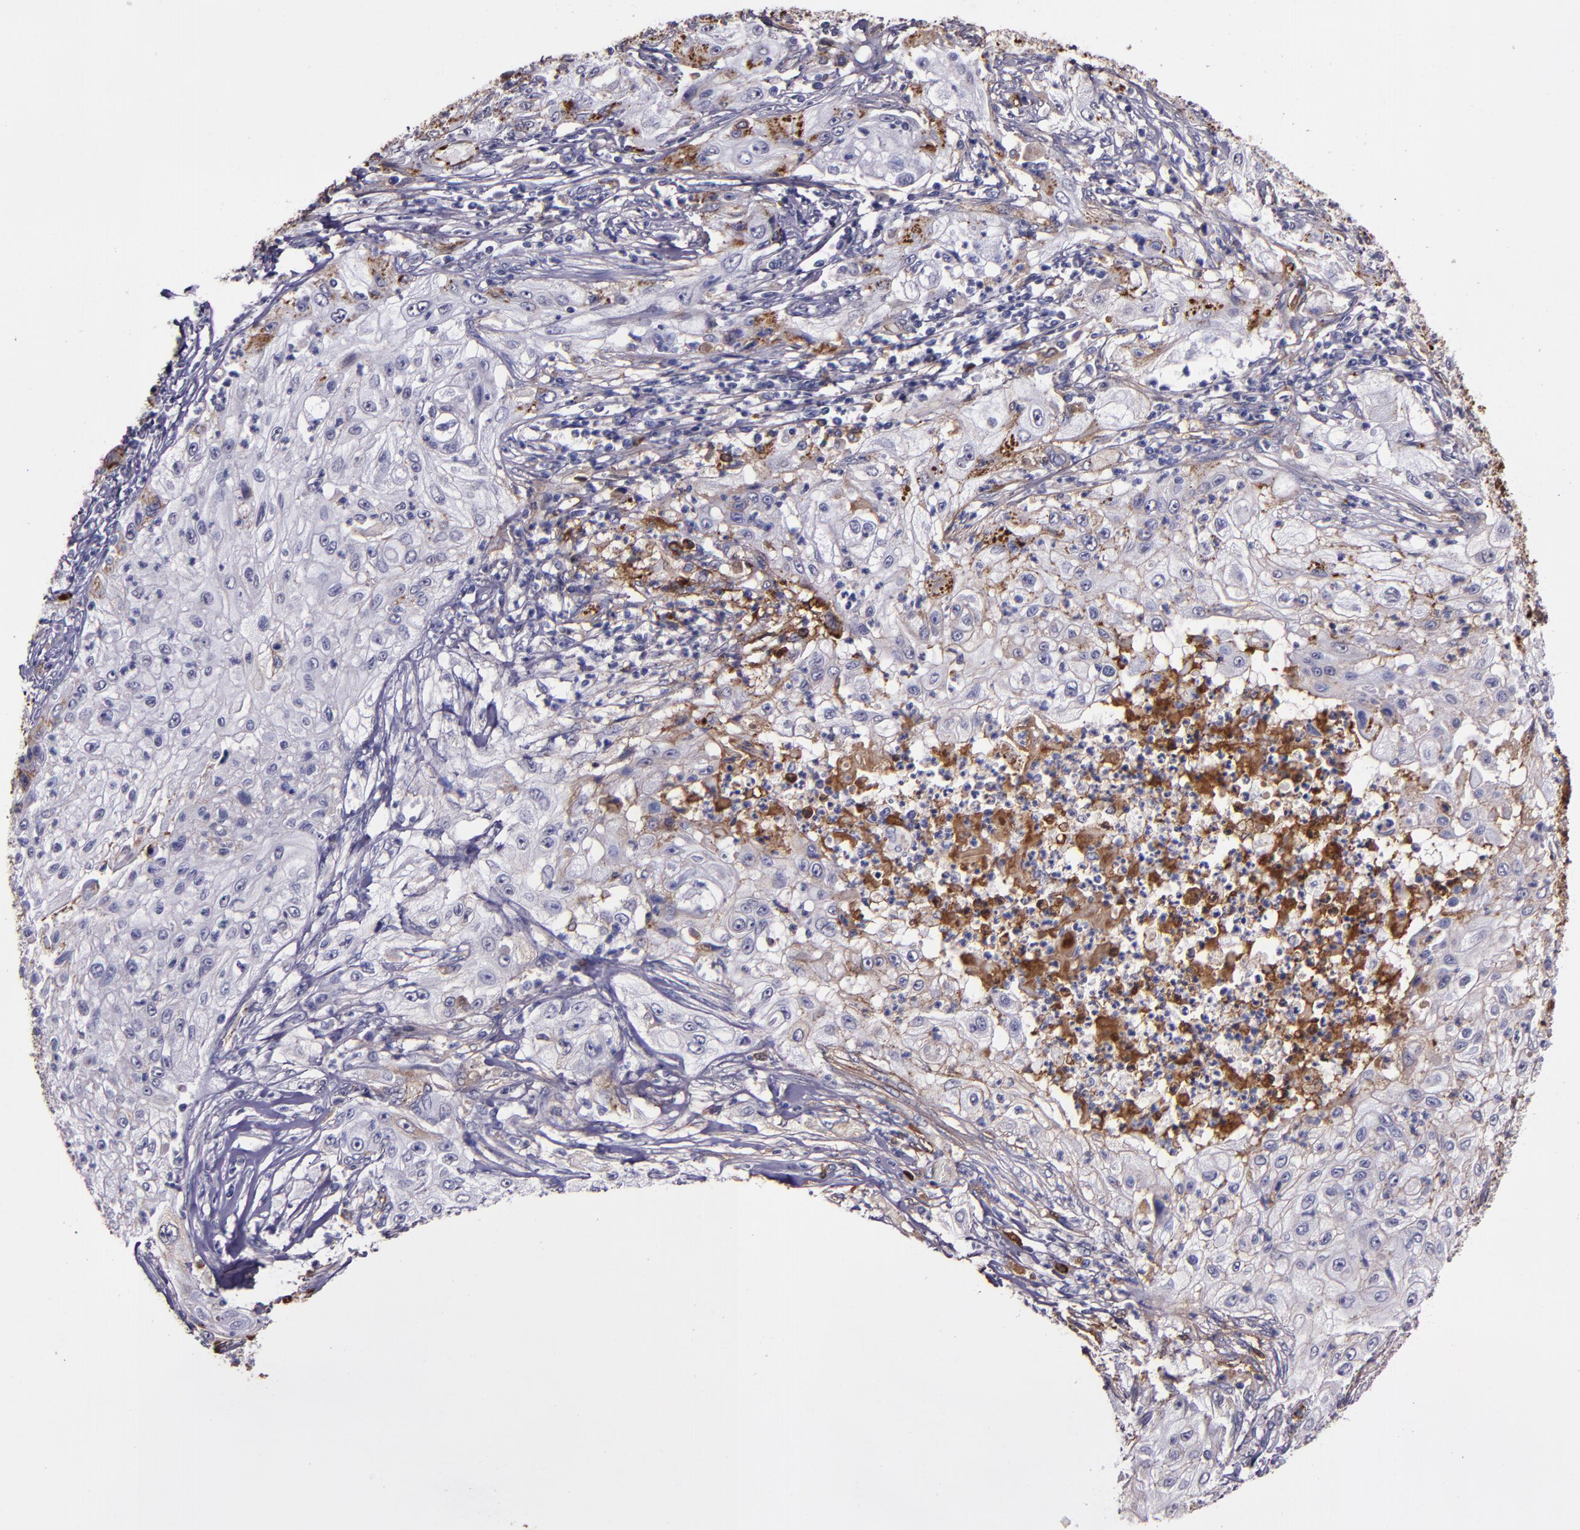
{"staining": {"intensity": "weak", "quantity": "<25%", "location": "cytoplasmic/membranous"}, "tissue": "lung cancer", "cell_type": "Tumor cells", "image_type": "cancer", "snomed": [{"axis": "morphology", "description": "Inflammation, NOS"}, {"axis": "morphology", "description": "Squamous cell carcinoma, NOS"}, {"axis": "topography", "description": "Lymph node"}, {"axis": "topography", "description": "Soft tissue"}, {"axis": "topography", "description": "Lung"}], "caption": "The image displays no significant expression in tumor cells of lung squamous cell carcinoma.", "gene": "A2M", "patient": {"sex": "male", "age": 66}}